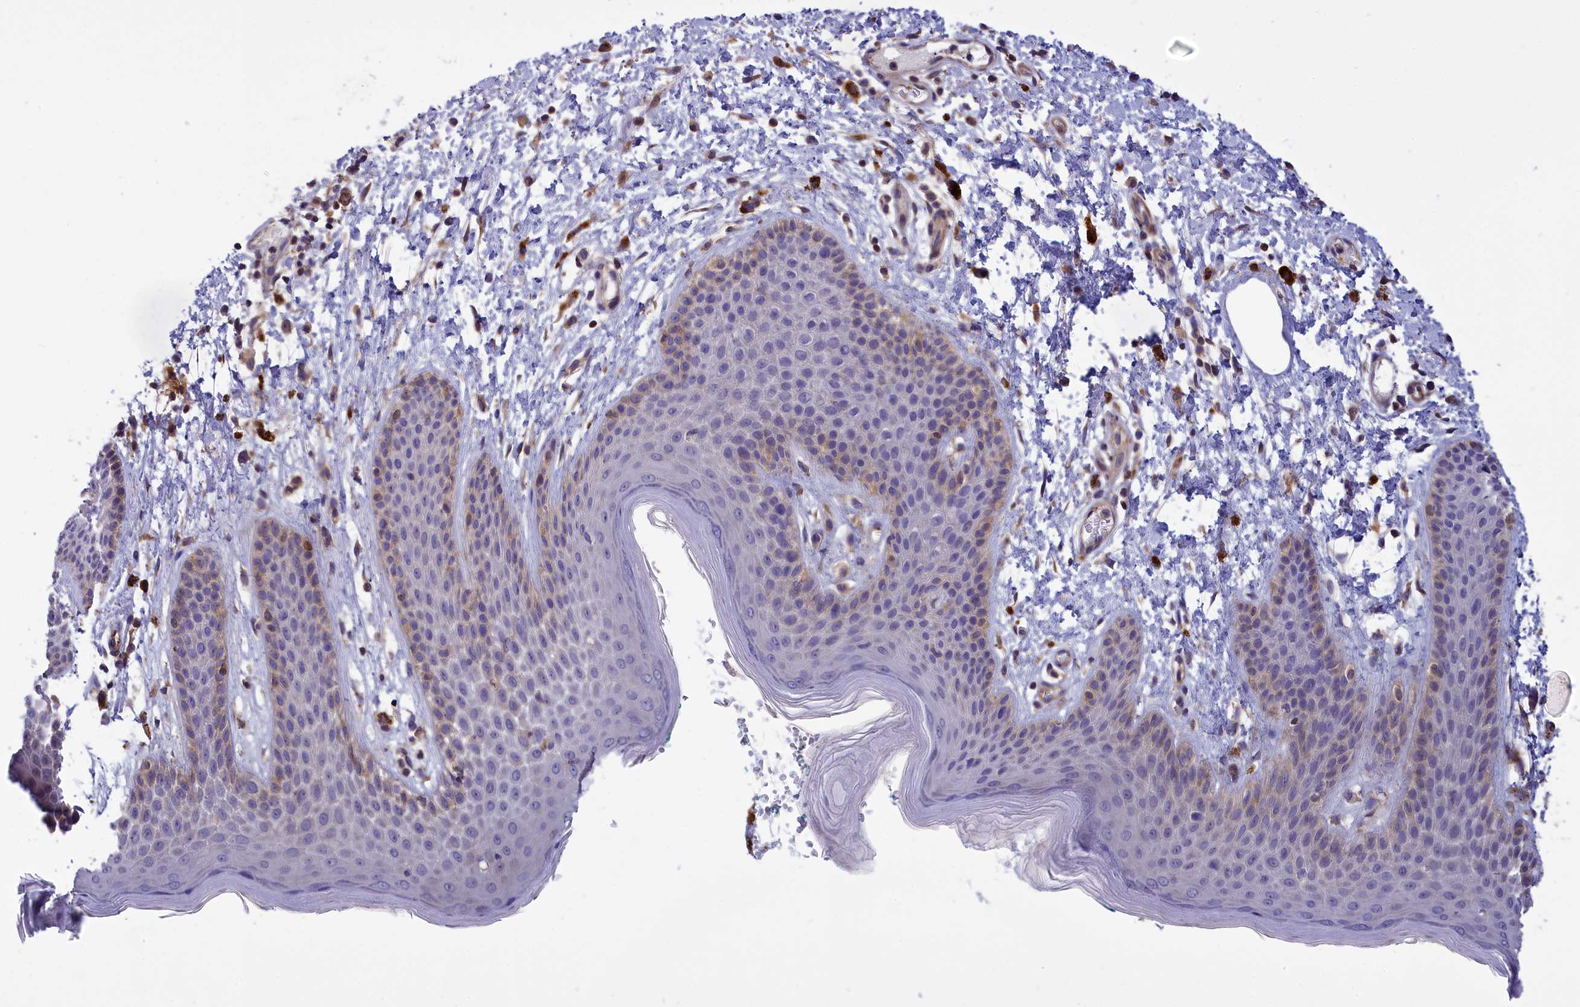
{"staining": {"intensity": "weak", "quantity": "<25%", "location": "cytoplasmic/membranous"}, "tissue": "skin", "cell_type": "Epidermal cells", "image_type": "normal", "snomed": [{"axis": "morphology", "description": "Normal tissue, NOS"}, {"axis": "topography", "description": "Anal"}], "caption": "Immunohistochemistry (IHC) of normal skin demonstrates no positivity in epidermal cells.", "gene": "AMDHD2", "patient": {"sex": "male", "age": 74}}